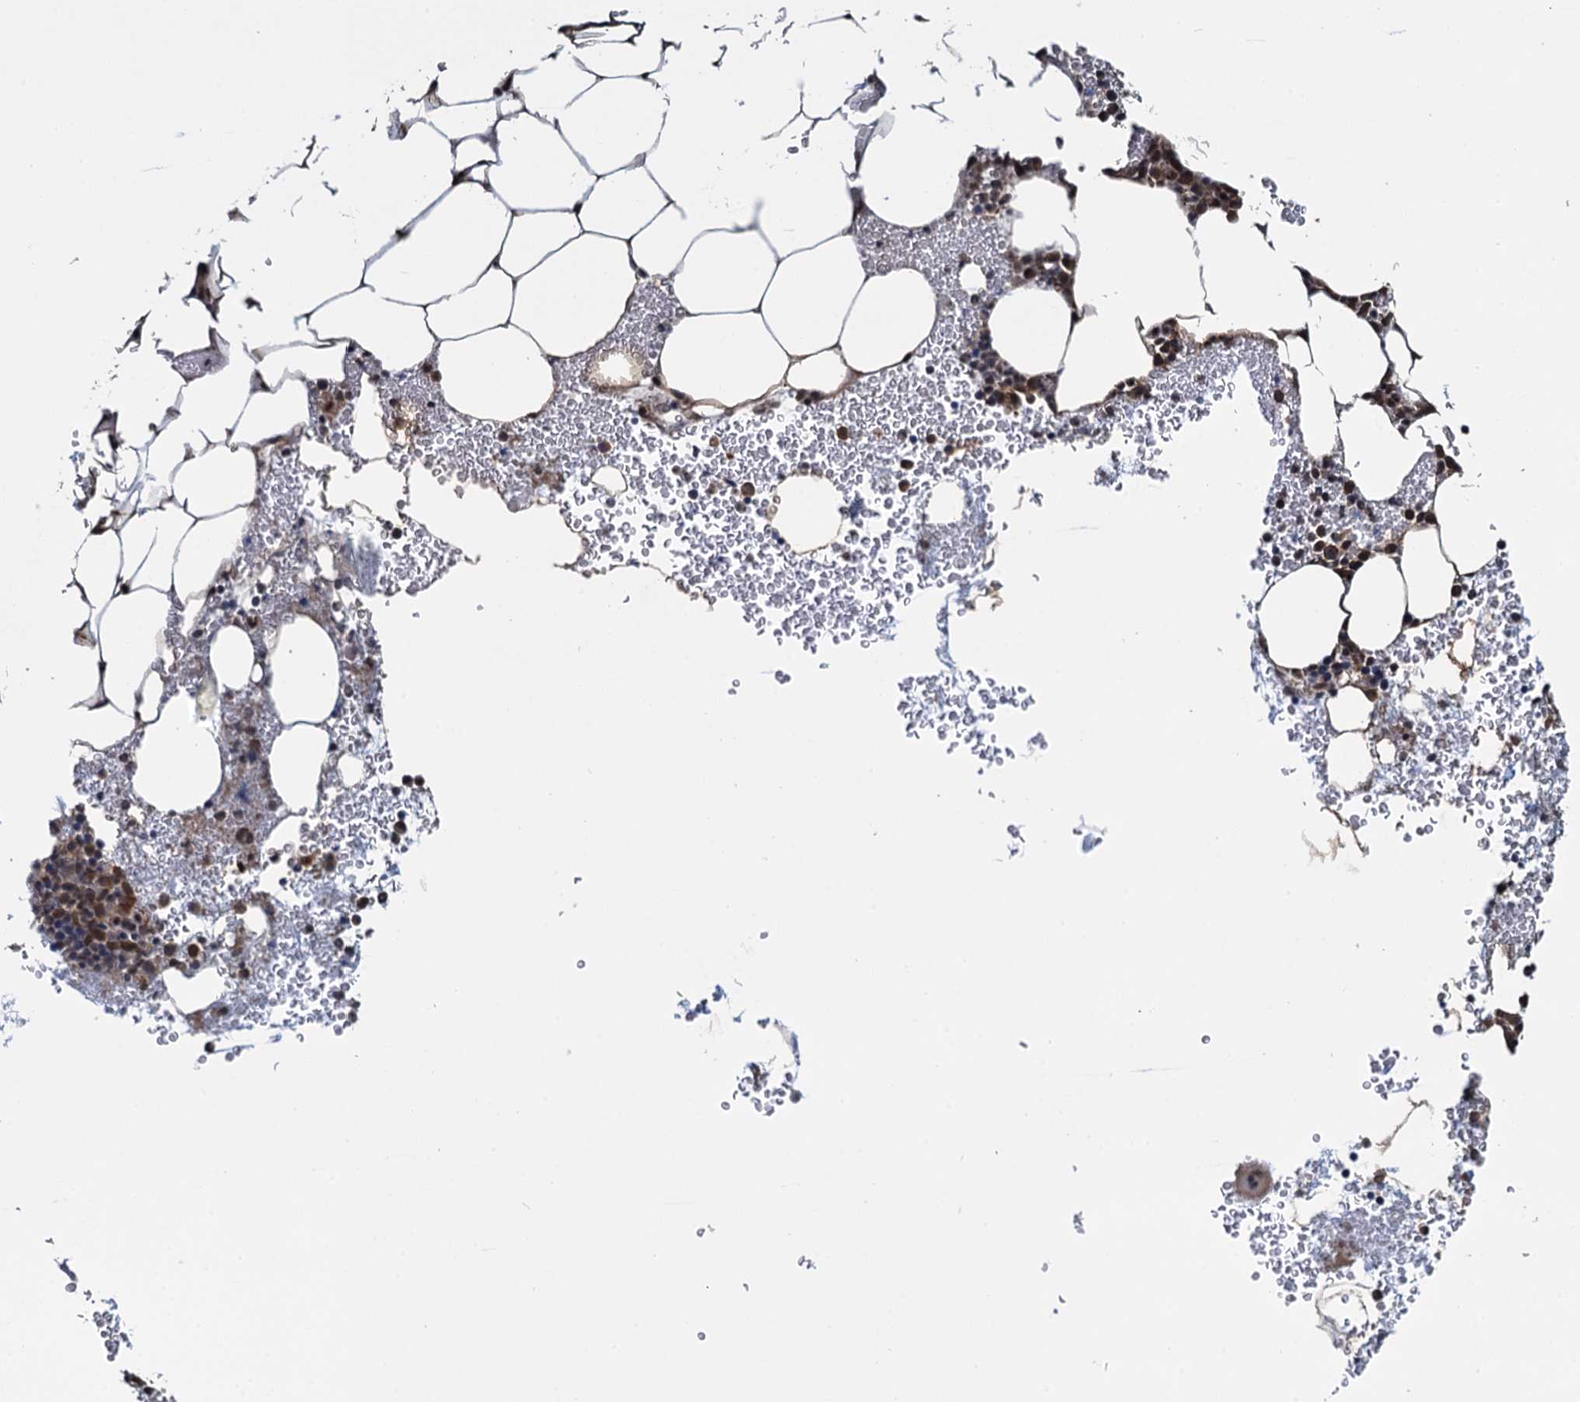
{"staining": {"intensity": "moderate", "quantity": "25%-75%", "location": "cytoplasmic/membranous"}, "tissue": "bone marrow", "cell_type": "Hematopoietic cells", "image_type": "normal", "snomed": [{"axis": "morphology", "description": "Normal tissue, NOS"}, {"axis": "morphology", "description": "Inflammation, NOS"}, {"axis": "topography", "description": "Bone marrow"}], "caption": "Protein expression analysis of normal bone marrow shows moderate cytoplasmic/membranous staining in about 25%-75% of hematopoietic cells.", "gene": "EVX2", "patient": {"sex": "female", "age": 78}}